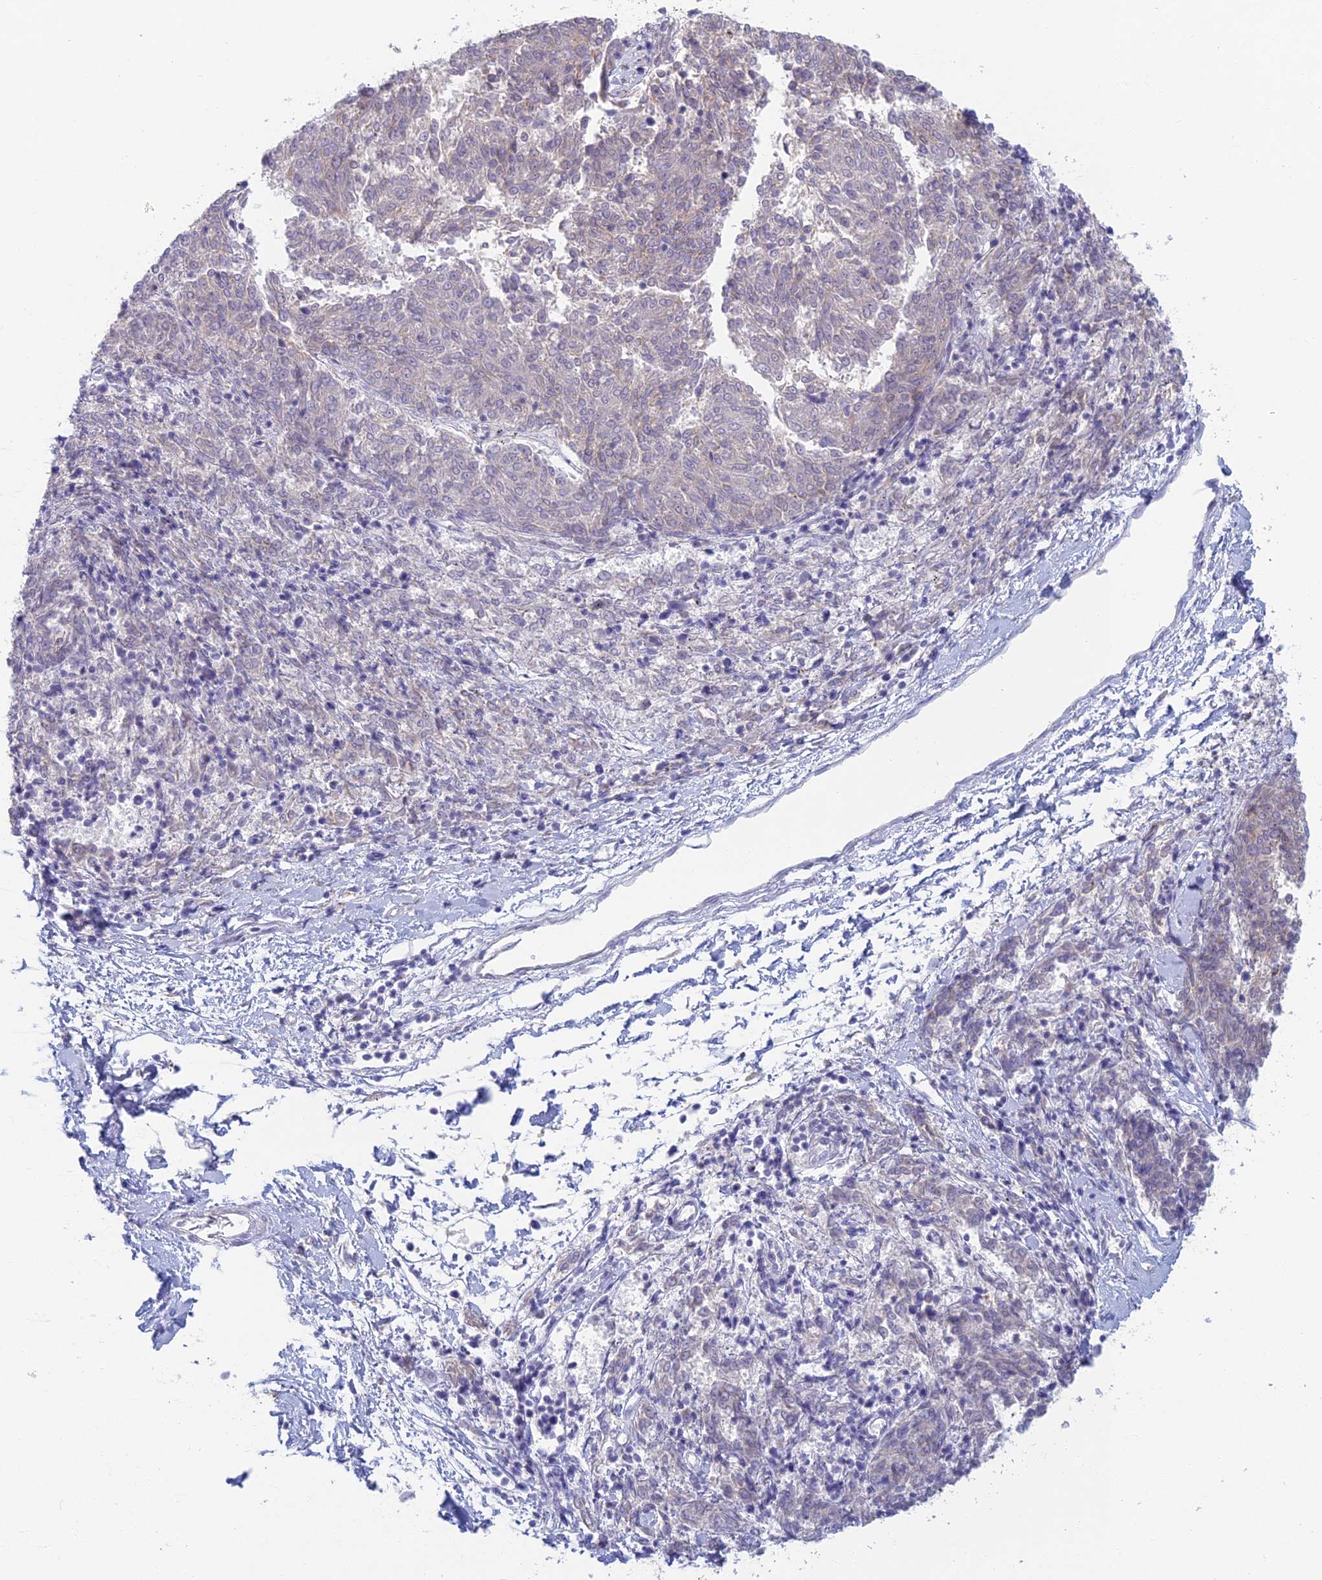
{"staining": {"intensity": "weak", "quantity": "<25%", "location": "cytoplasmic/membranous"}, "tissue": "melanoma", "cell_type": "Tumor cells", "image_type": "cancer", "snomed": [{"axis": "morphology", "description": "Malignant melanoma, NOS"}, {"axis": "topography", "description": "Skin"}], "caption": "DAB immunohistochemical staining of human melanoma shows no significant expression in tumor cells.", "gene": "FERD3L", "patient": {"sex": "female", "age": 72}}